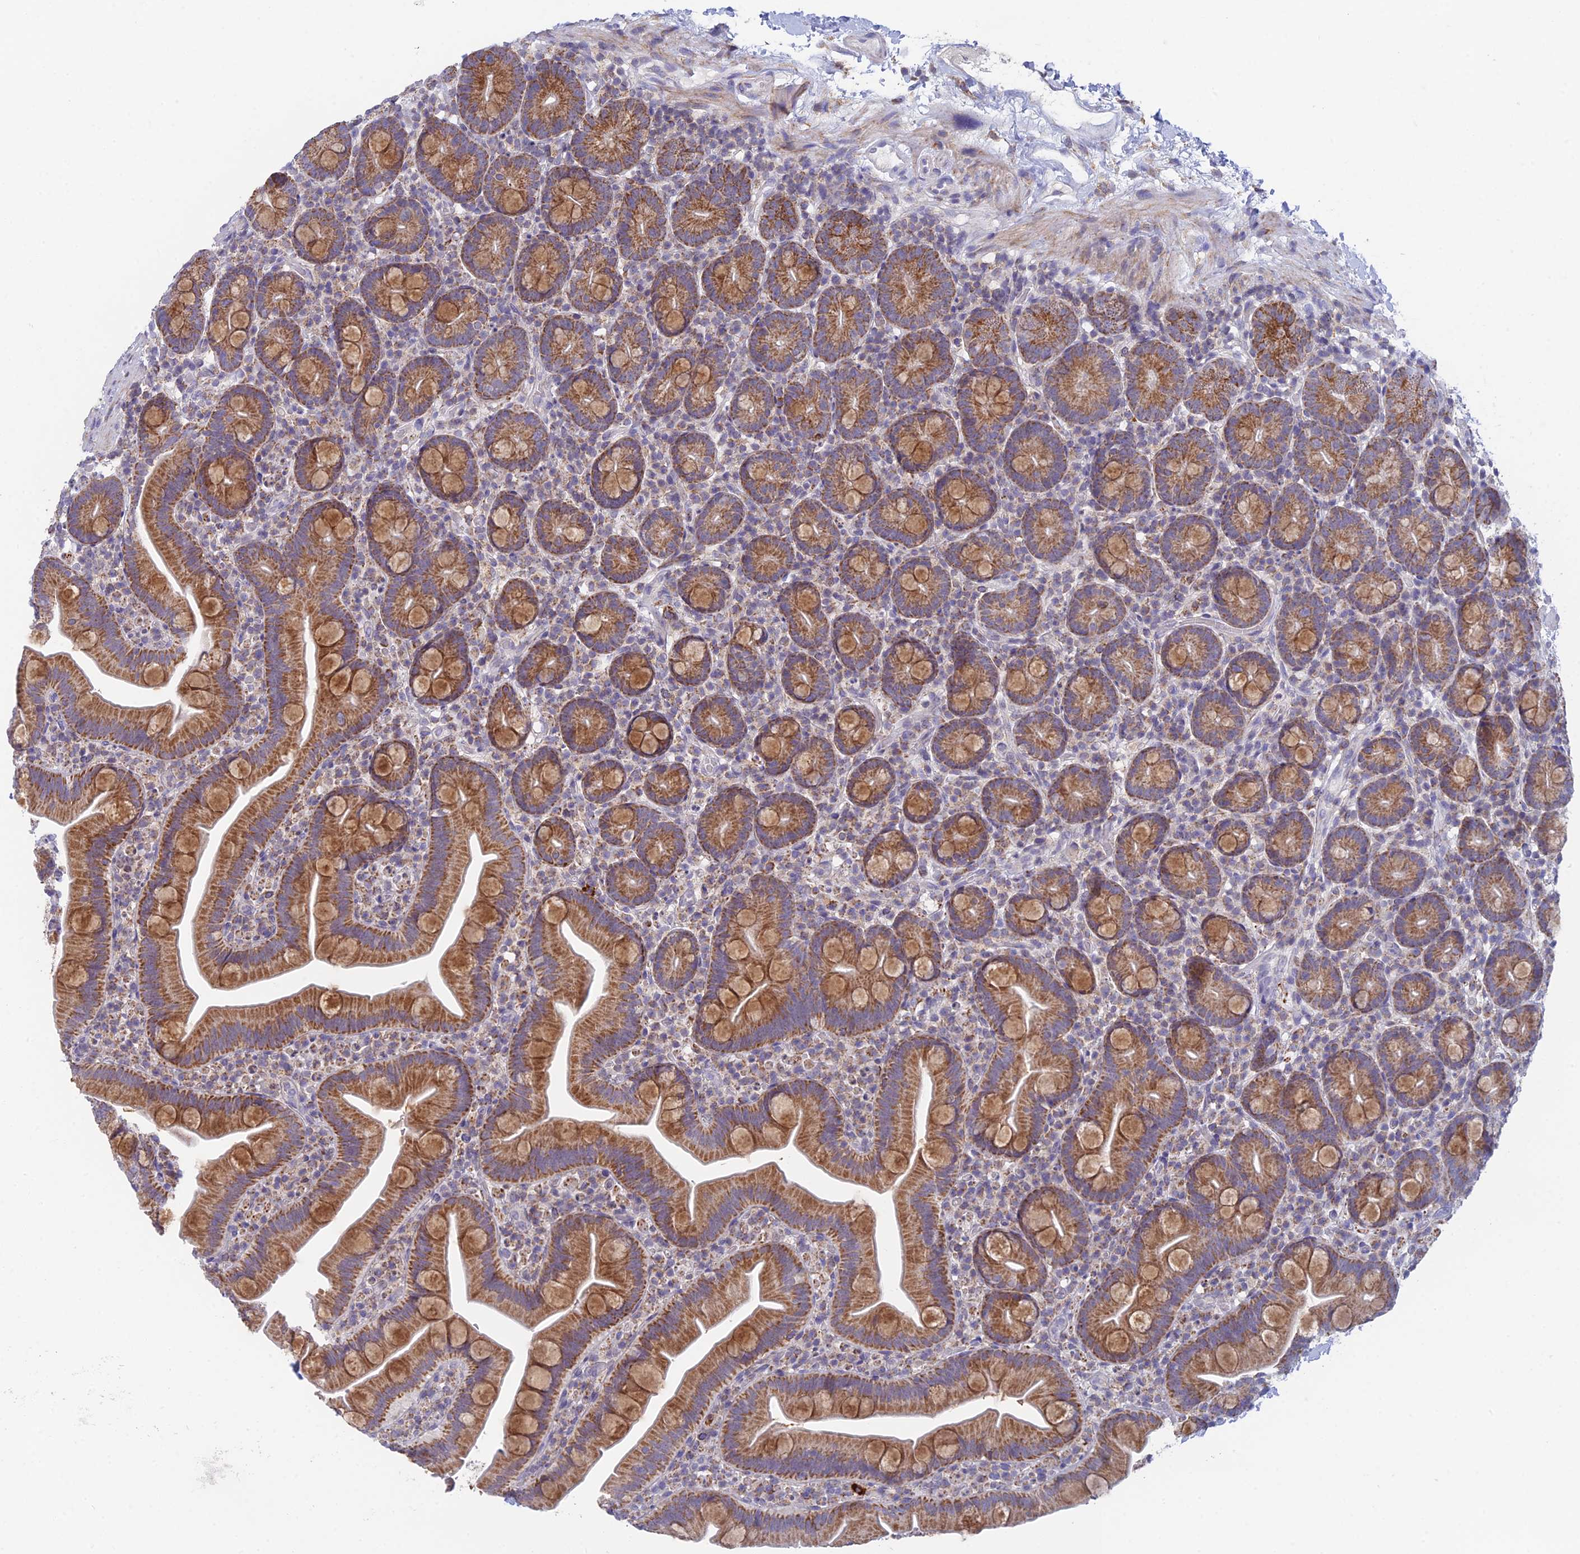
{"staining": {"intensity": "moderate", "quantity": ">75%", "location": "cytoplasmic/membranous"}, "tissue": "small intestine", "cell_type": "Glandular cells", "image_type": "normal", "snomed": [{"axis": "morphology", "description": "Normal tissue, NOS"}, {"axis": "topography", "description": "Small intestine"}], "caption": "About >75% of glandular cells in benign small intestine show moderate cytoplasmic/membranous protein staining as visualized by brown immunohistochemical staining.", "gene": "REXO5", "patient": {"sex": "female", "age": 68}}